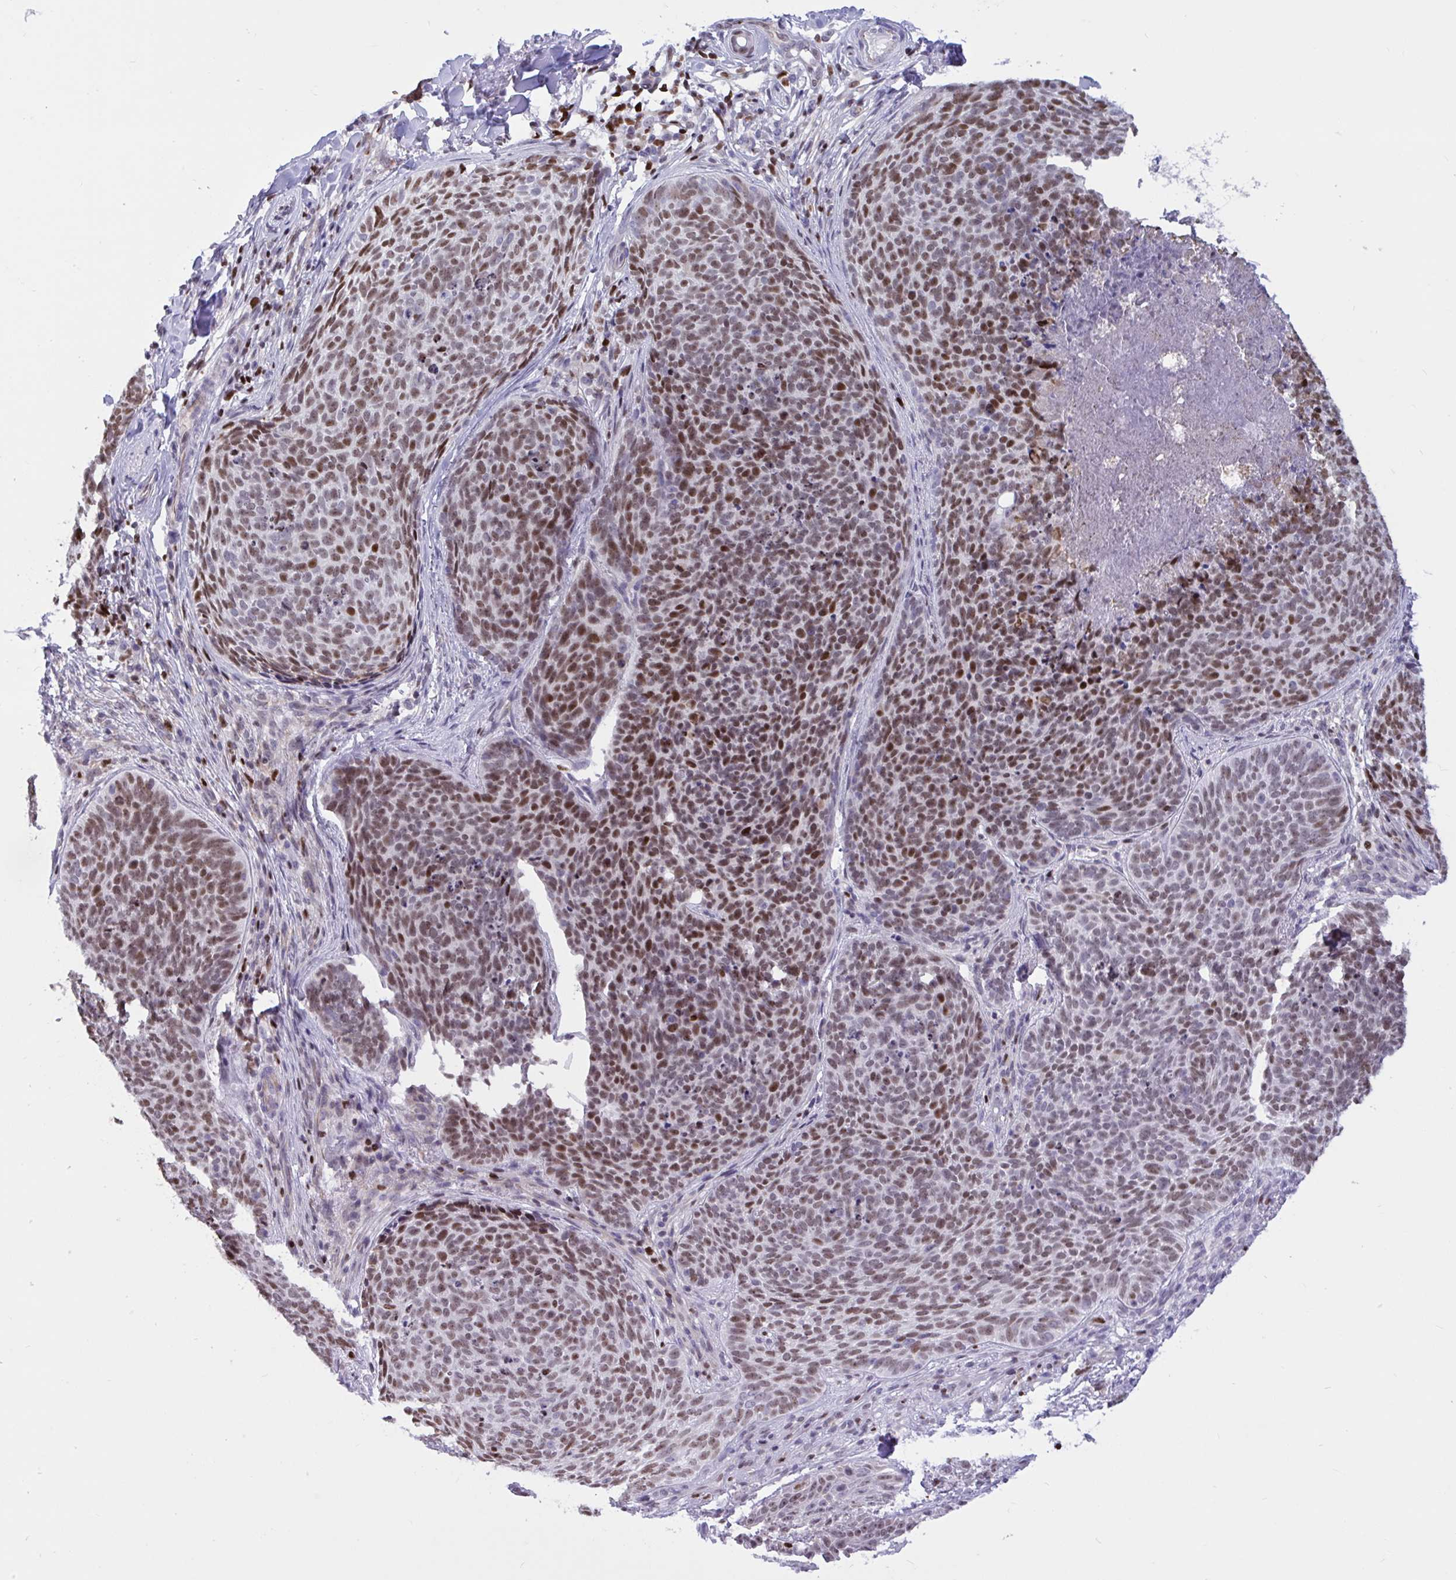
{"staining": {"intensity": "moderate", "quantity": ">75%", "location": "nuclear"}, "tissue": "skin cancer", "cell_type": "Tumor cells", "image_type": "cancer", "snomed": [{"axis": "morphology", "description": "Basal cell carcinoma"}, {"axis": "topography", "description": "Skin"}, {"axis": "topography", "description": "Skin of face"}], "caption": "Protein staining of skin basal cell carcinoma tissue reveals moderate nuclear expression in about >75% of tumor cells.", "gene": "HMGB2", "patient": {"sex": "male", "age": 56}}